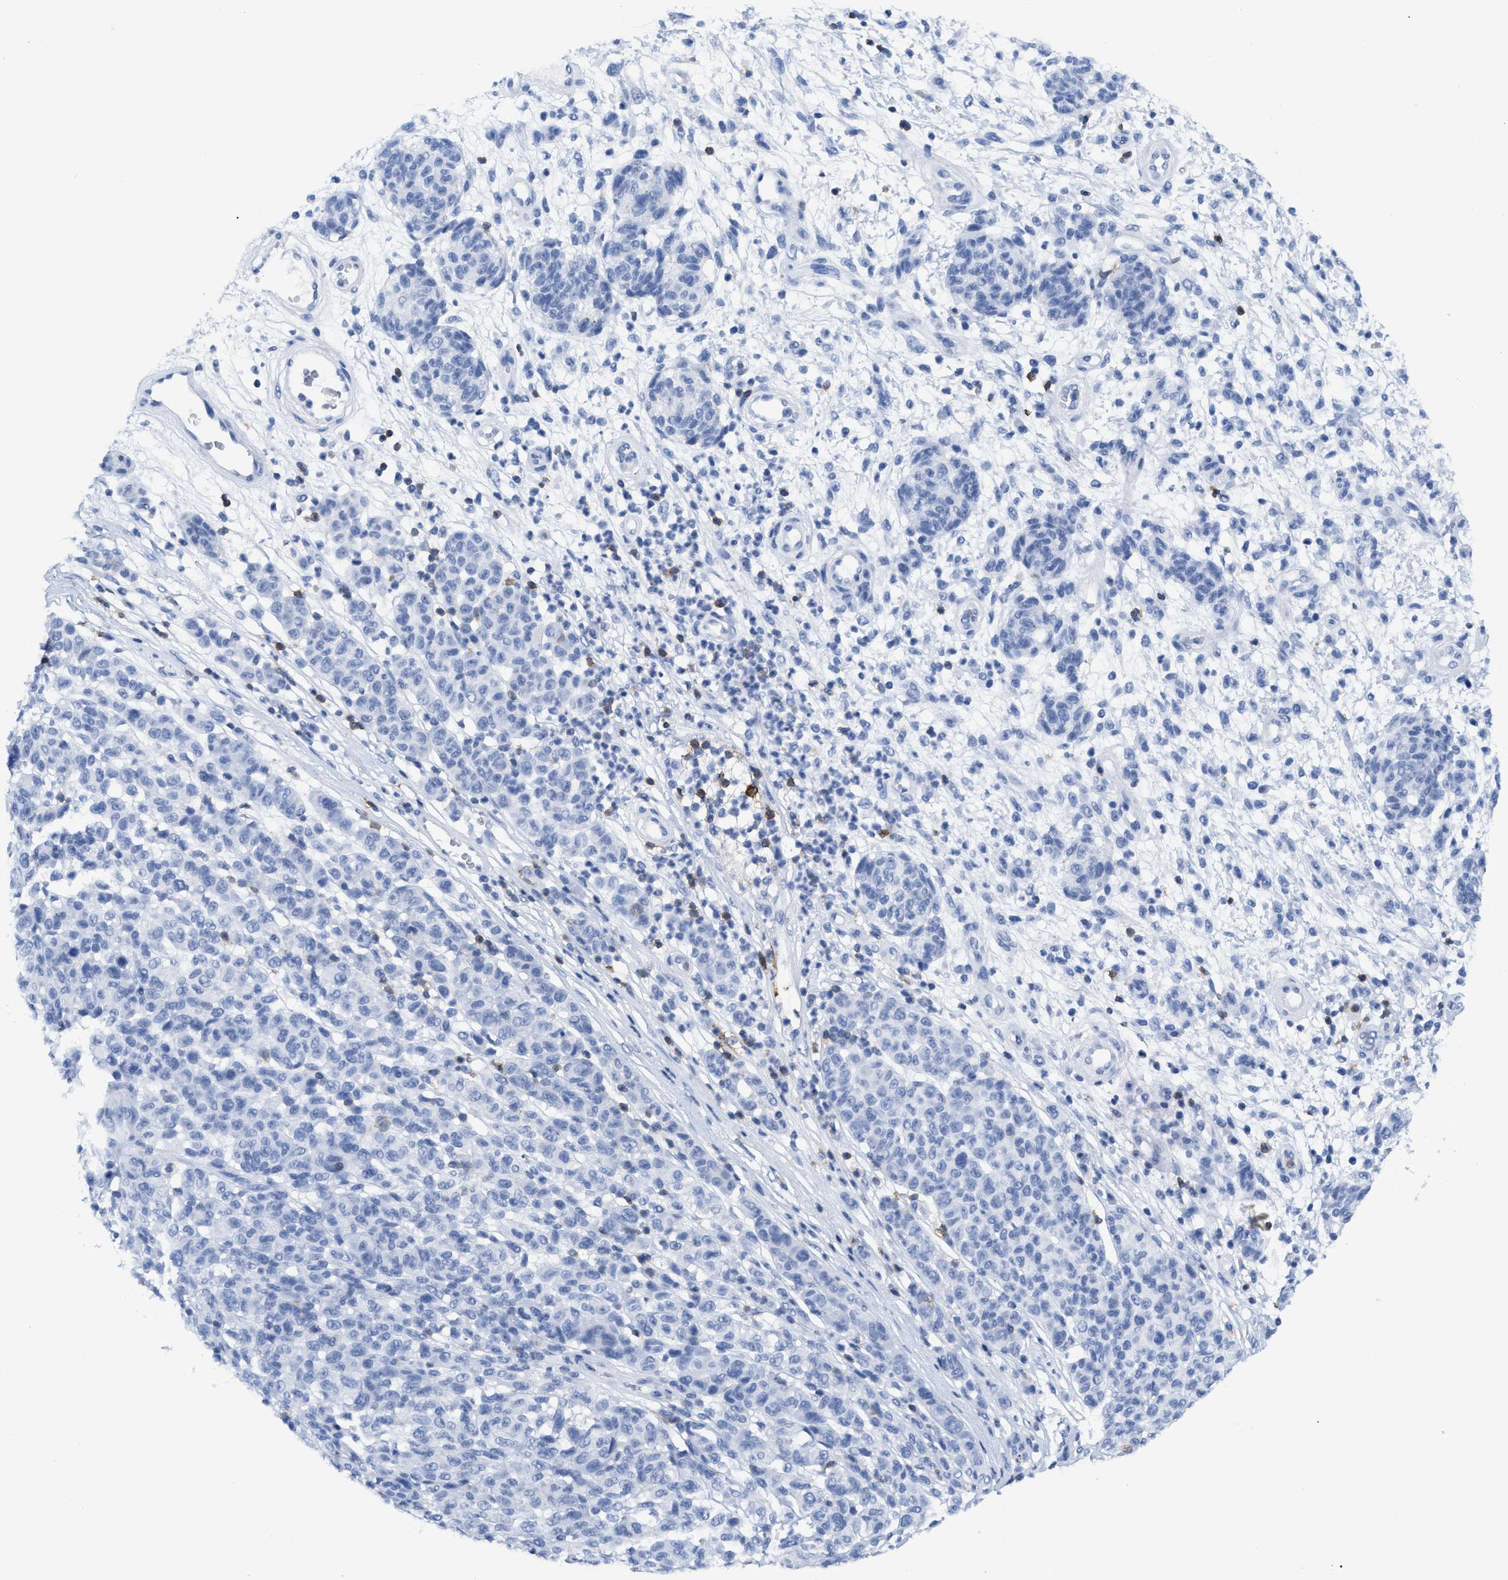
{"staining": {"intensity": "negative", "quantity": "none", "location": "none"}, "tissue": "melanoma", "cell_type": "Tumor cells", "image_type": "cancer", "snomed": [{"axis": "morphology", "description": "Malignant melanoma, NOS"}, {"axis": "topography", "description": "Skin"}], "caption": "Micrograph shows no significant protein expression in tumor cells of melanoma.", "gene": "CD5", "patient": {"sex": "male", "age": 59}}